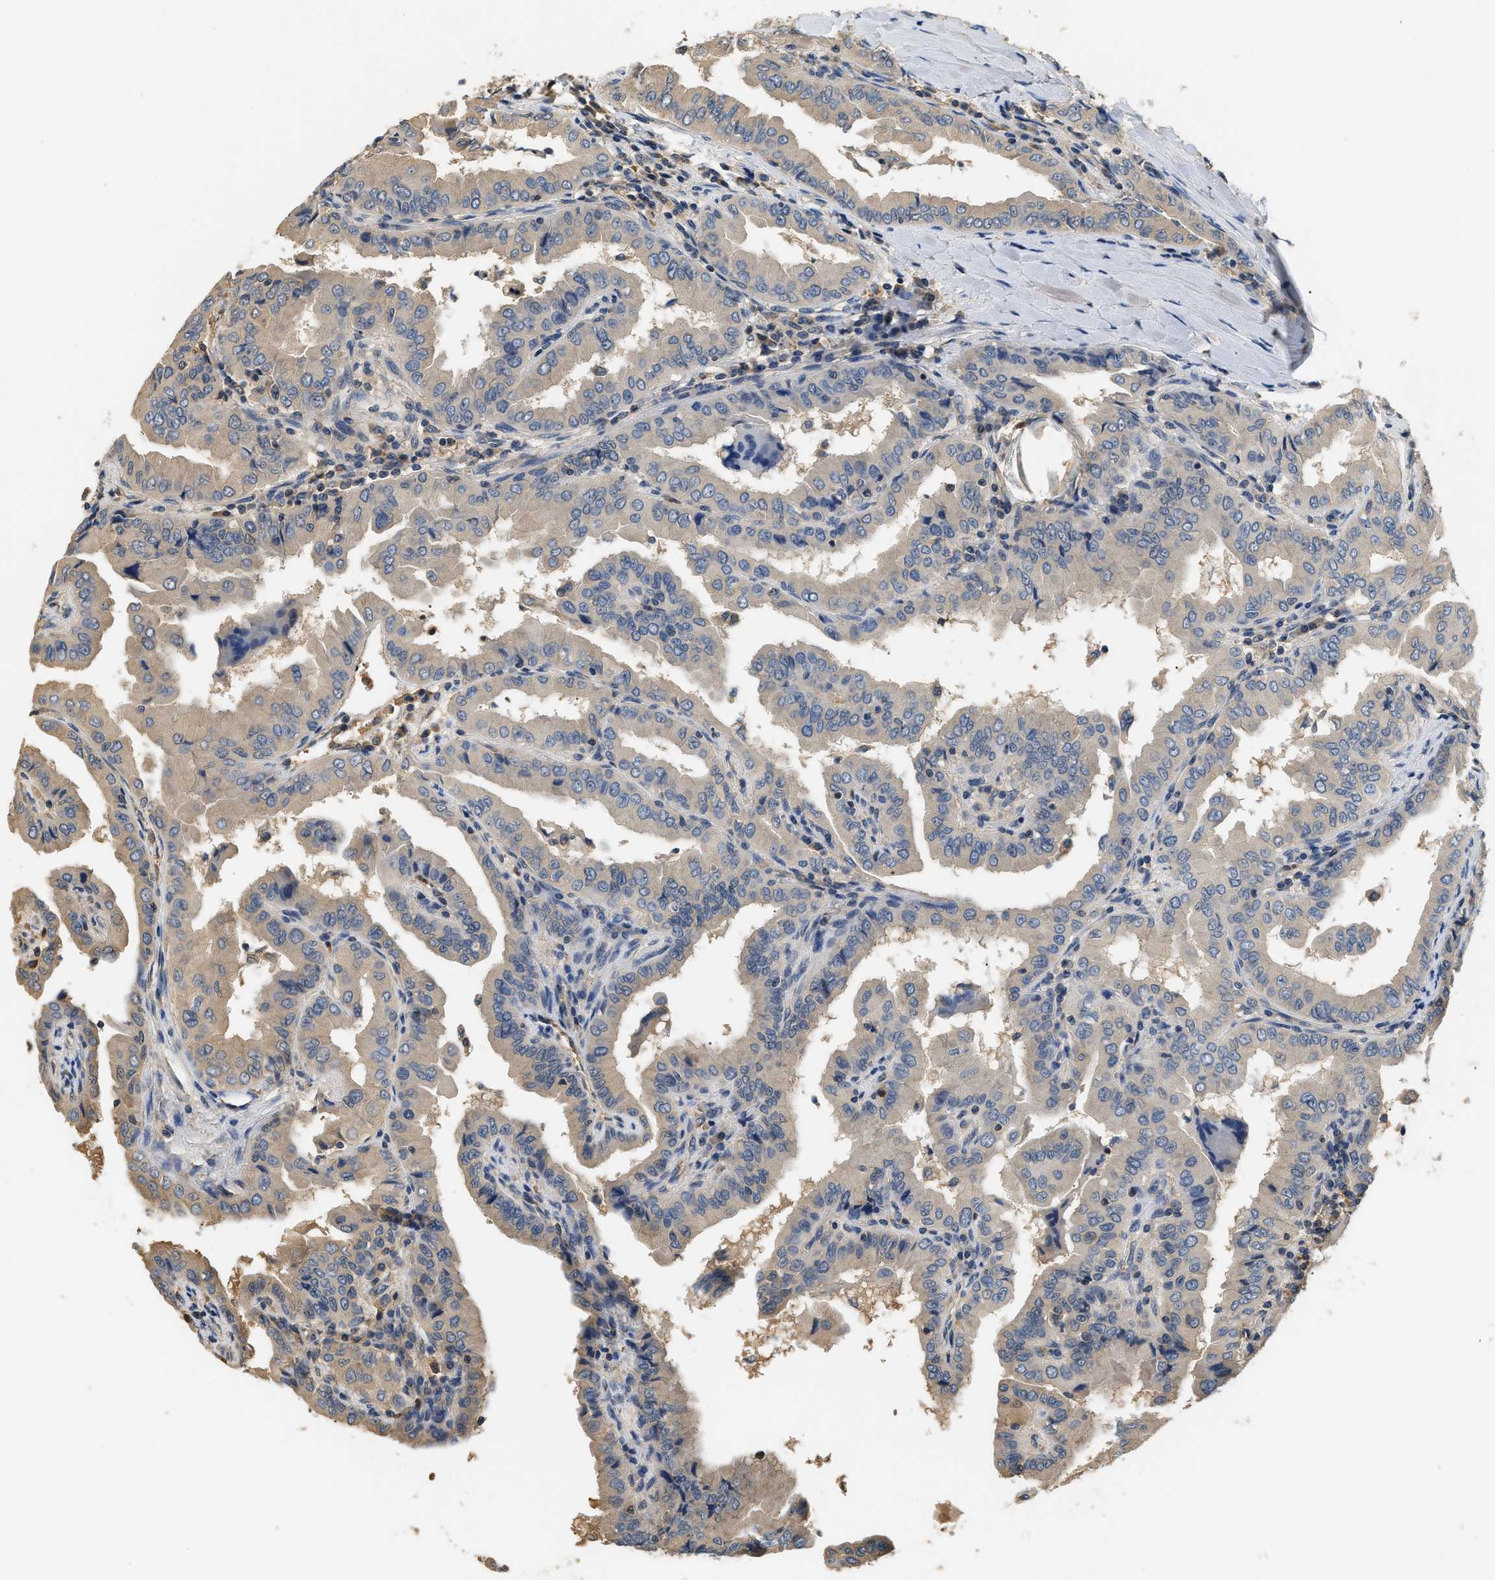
{"staining": {"intensity": "weak", "quantity": "<25%", "location": "cytoplasmic/membranous"}, "tissue": "thyroid cancer", "cell_type": "Tumor cells", "image_type": "cancer", "snomed": [{"axis": "morphology", "description": "Papillary adenocarcinoma, NOS"}, {"axis": "topography", "description": "Thyroid gland"}], "caption": "High magnification brightfield microscopy of thyroid cancer stained with DAB (3,3'-diaminobenzidine) (brown) and counterstained with hematoxylin (blue): tumor cells show no significant staining. (Immunohistochemistry, brightfield microscopy, high magnification).", "gene": "GPI", "patient": {"sex": "male", "age": 33}}